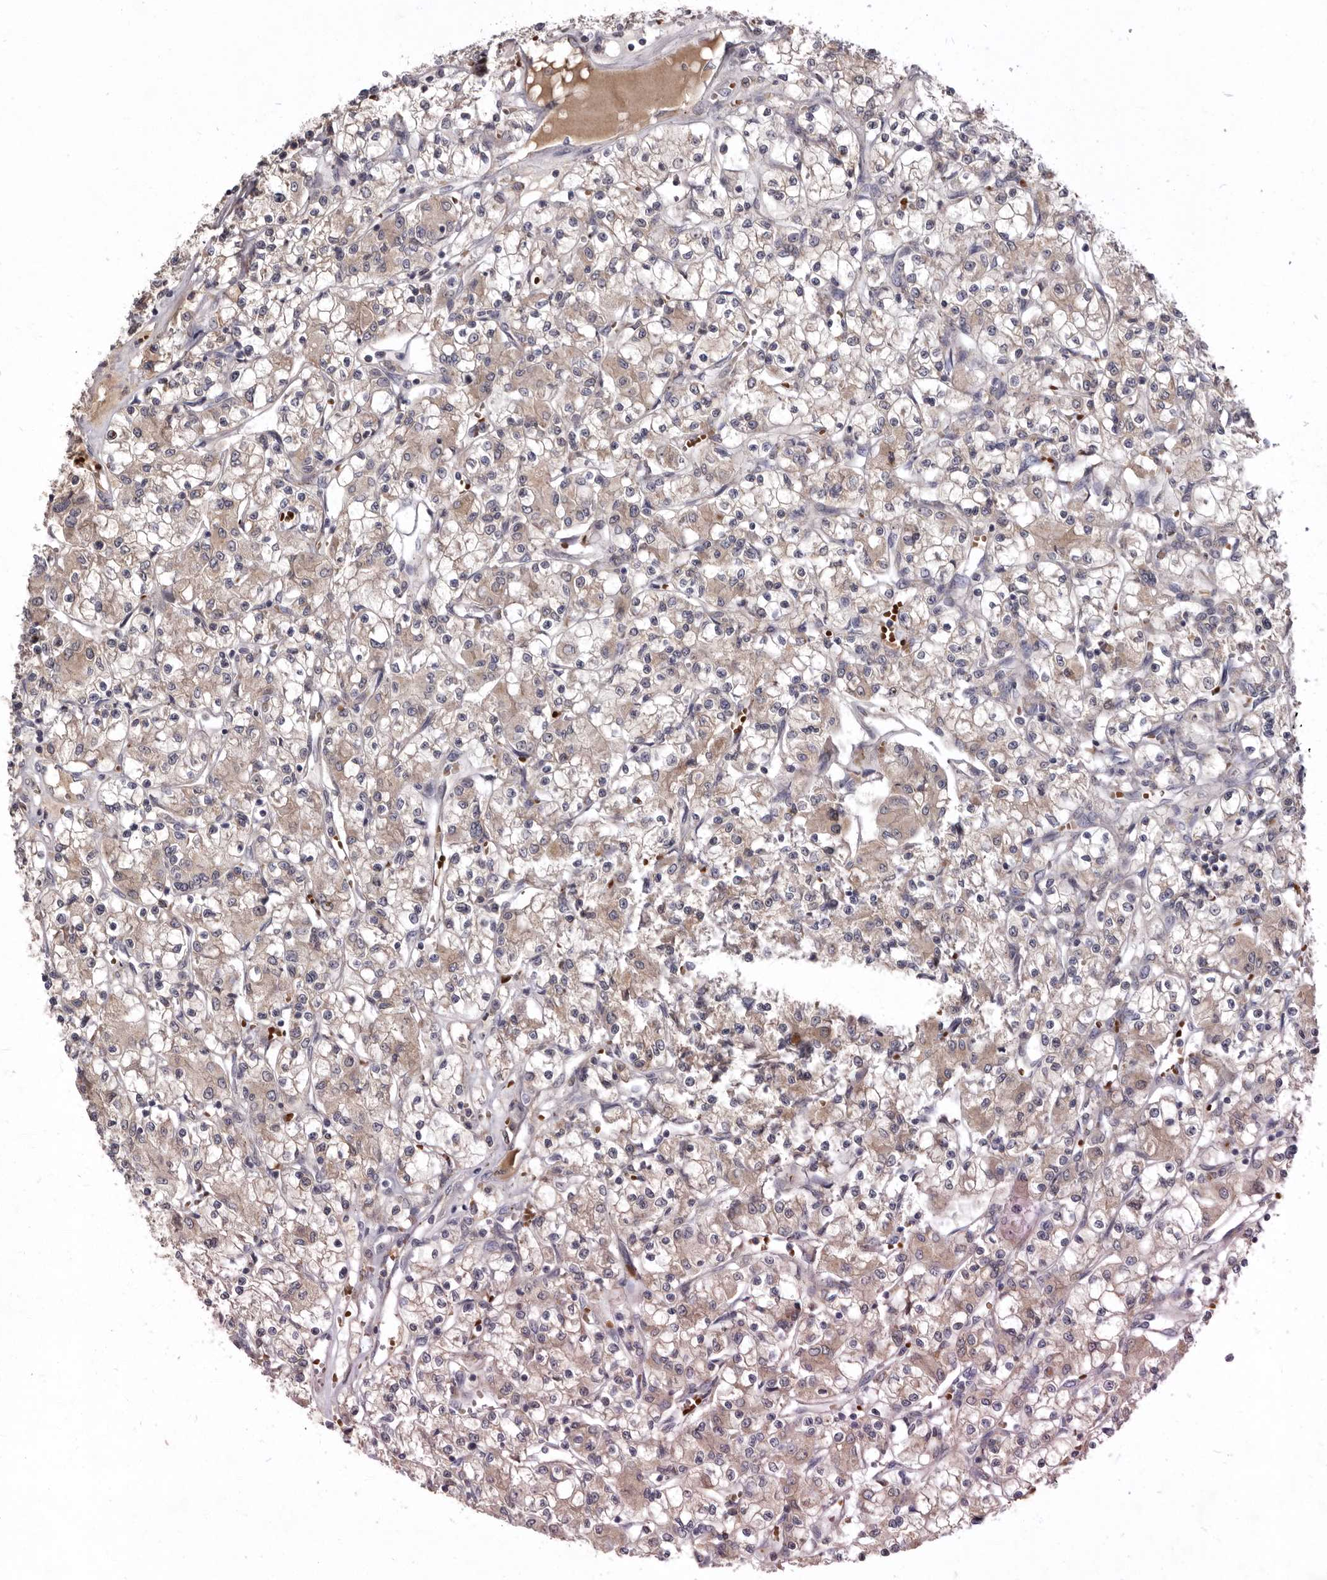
{"staining": {"intensity": "weak", "quantity": "25%-75%", "location": "cytoplasmic/membranous"}, "tissue": "renal cancer", "cell_type": "Tumor cells", "image_type": "cancer", "snomed": [{"axis": "morphology", "description": "Adenocarcinoma, NOS"}, {"axis": "topography", "description": "Kidney"}], "caption": "Renal cancer stained for a protein (brown) exhibits weak cytoplasmic/membranous positive positivity in approximately 25%-75% of tumor cells.", "gene": "NENF", "patient": {"sex": "female", "age": 59}}